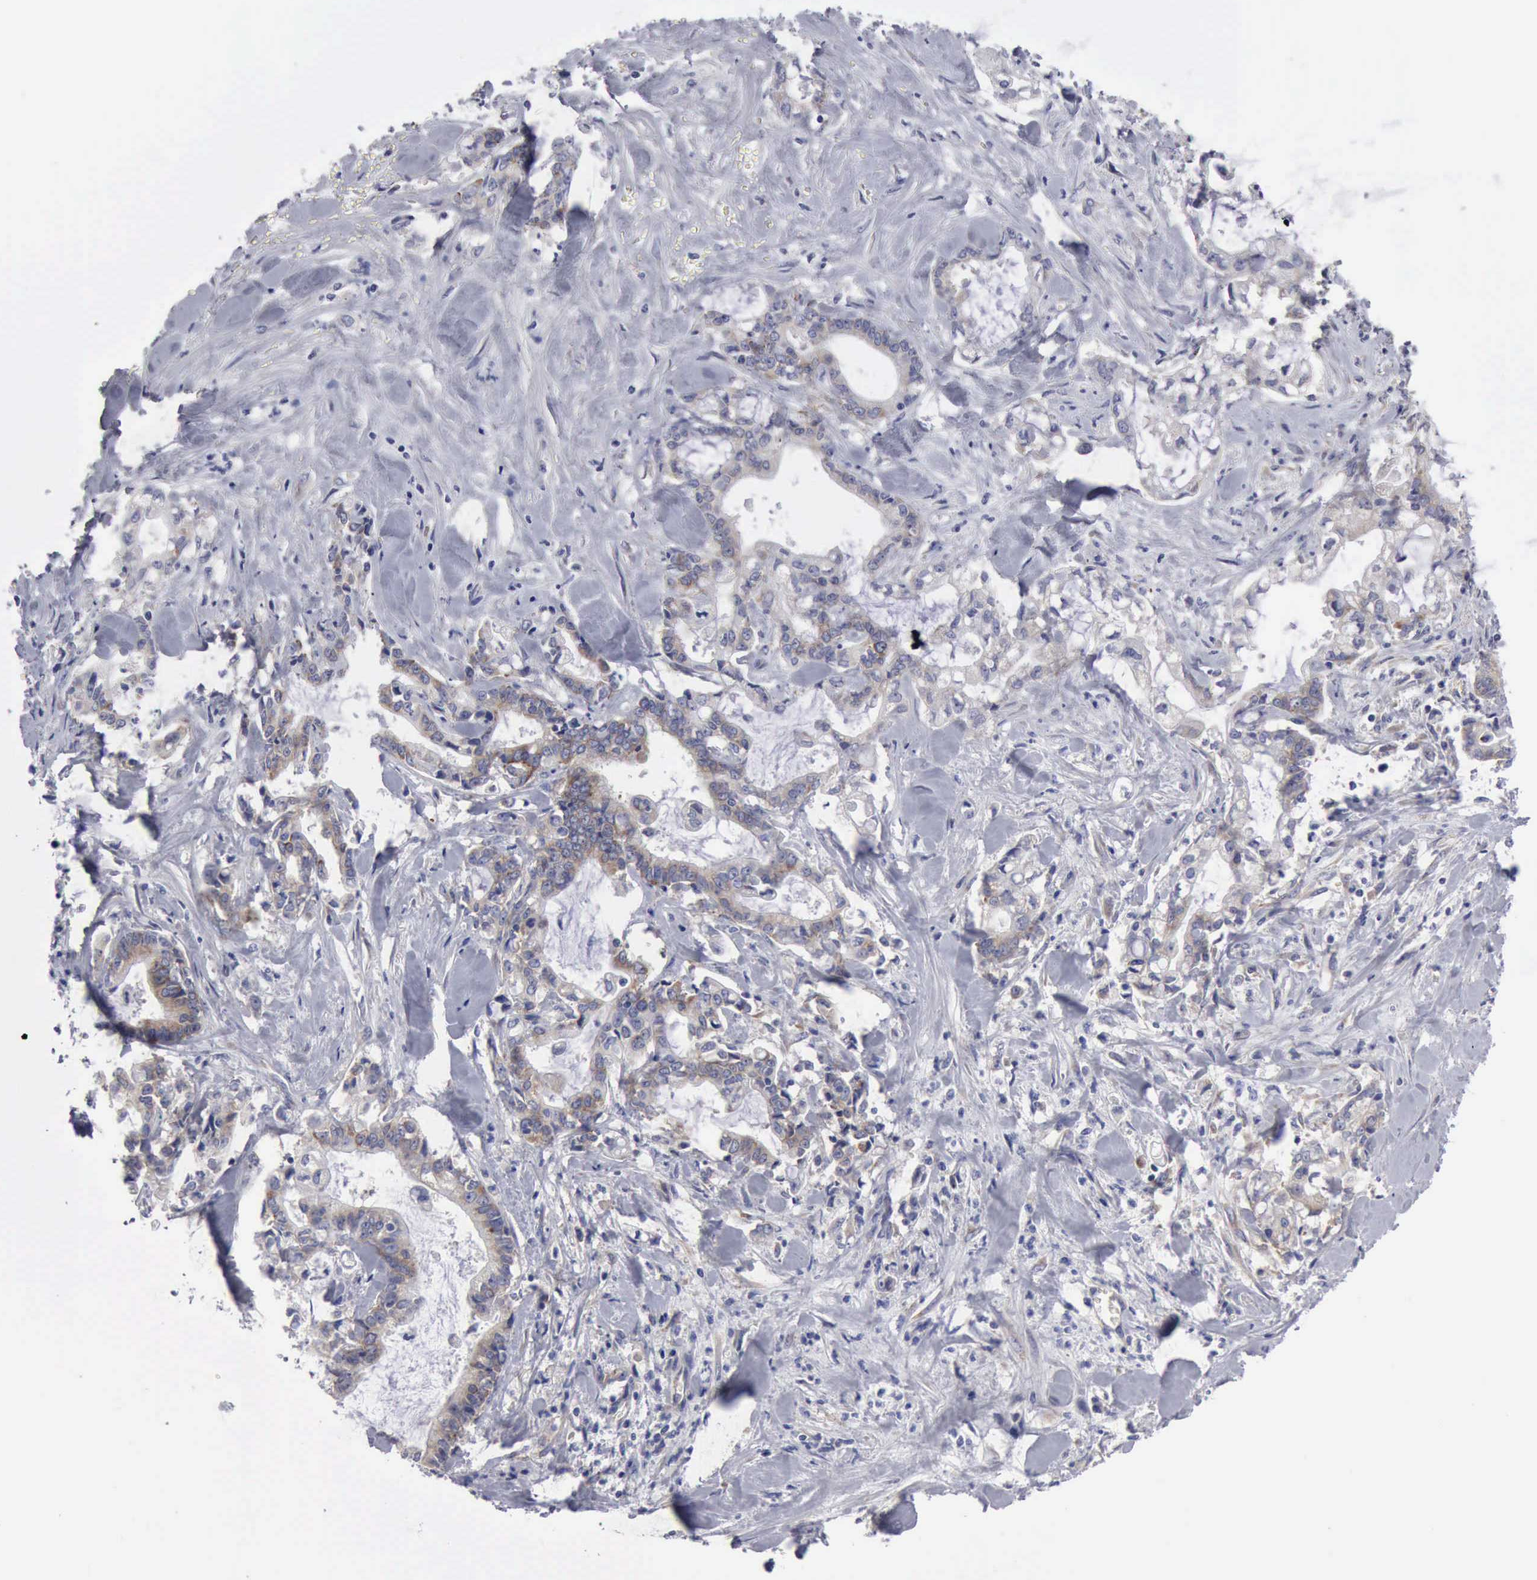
{"staining": {"intensity": "moderate", "quantity": "25%-75%", "location": "cytoplasmic/membranous"}, "tissue": "liver cancer", "cell_type": "Tumor cells", "image_type": "cancer", "snomed": [{"axis": "morphology", "description": "Cholangiocarcinoma"}, {"axis": "topography", "description": "Liver"}], "caption": "Protein expression analysis of human cholangiocarcinoma (liver) reveals moderate cytoplasmic/membranous positivity in about 25%-75% of tumor cells. The staining is performed using DAB (3,3'-diaminobenzidine) brown chromogen to label protein expression. The nuclei are counter-stained blue using hematoxylin.", "gene": "TXLNG", "patient": {"sex": "male", "age": 57}}